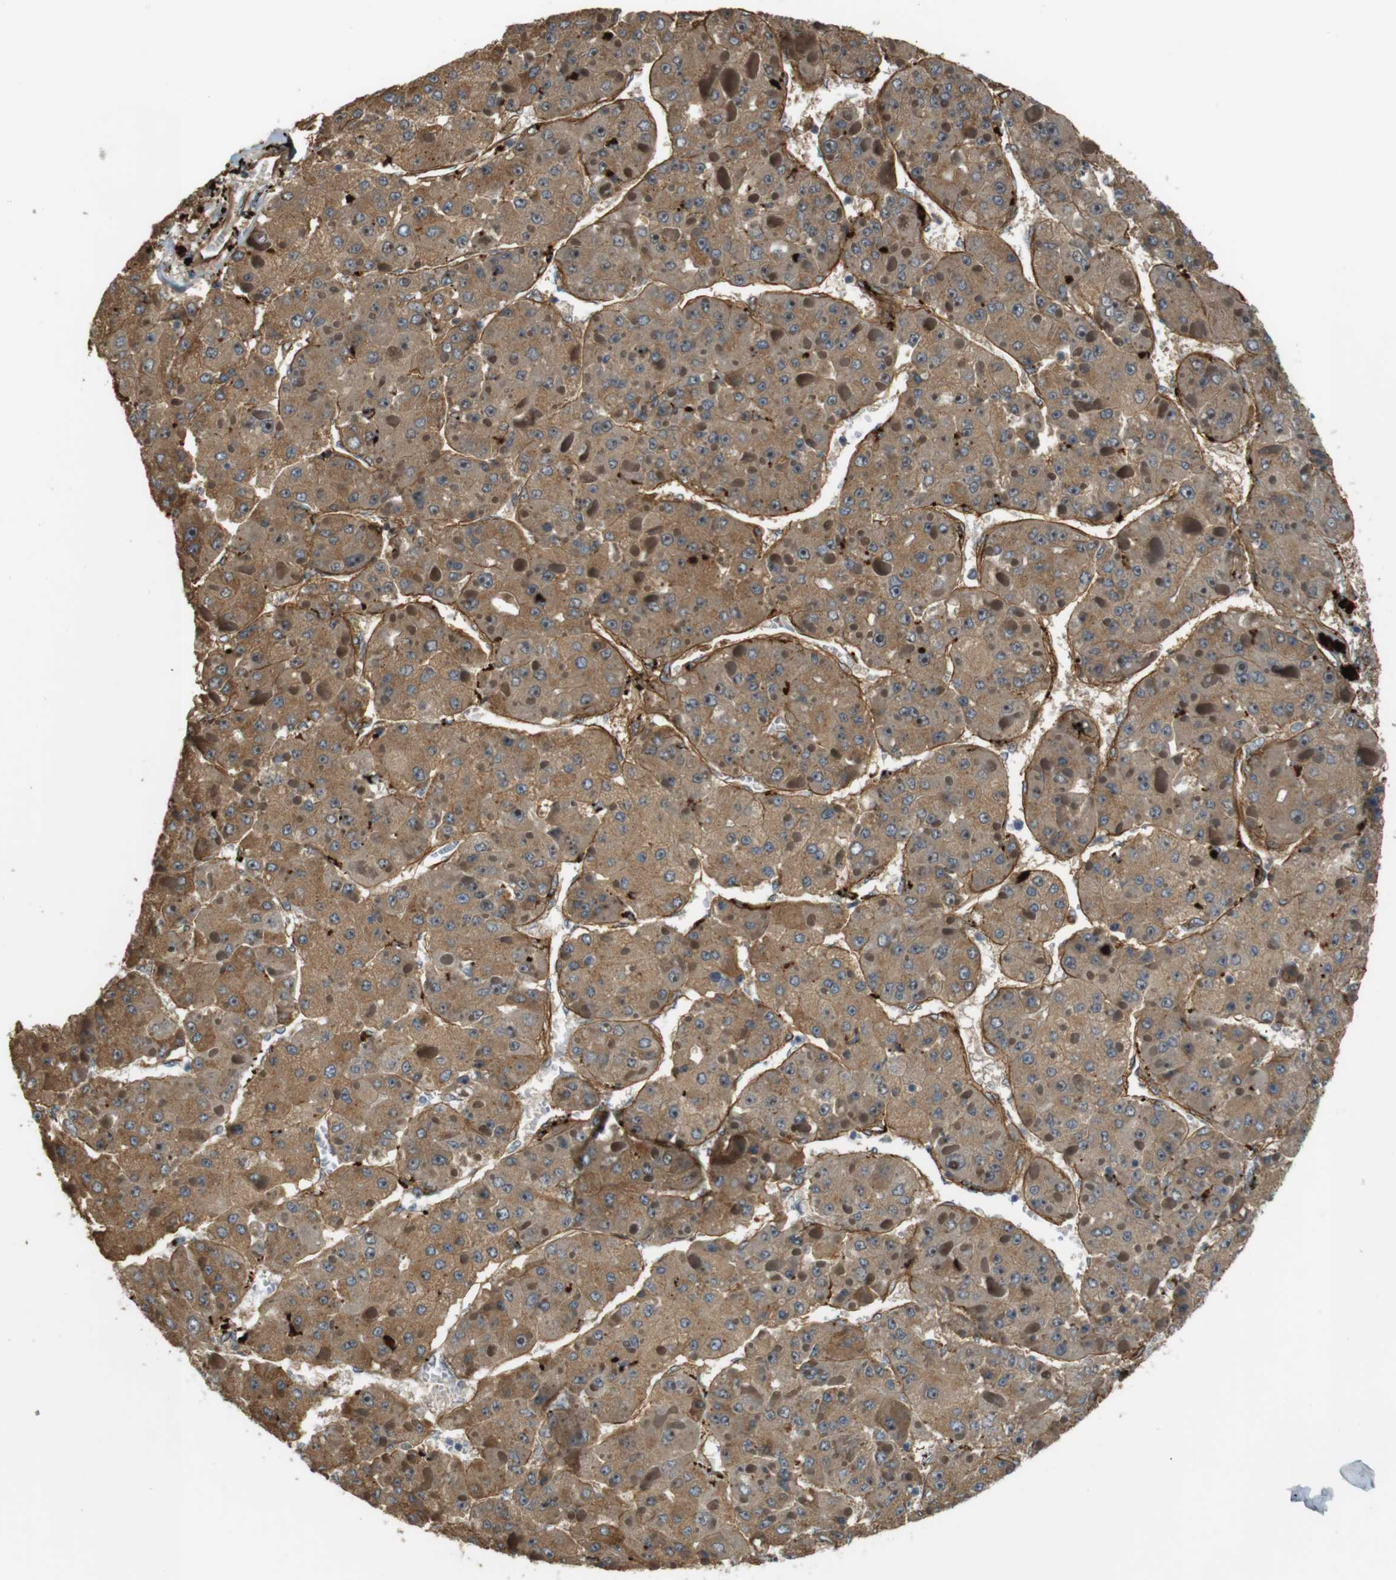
{"staining": {"intensity": "moderate", "quantity": ">75%", "location": "cytoplasmic/membranous"}, "tissue": "liver cancer", "cell_type": "Tumor cells", "image_type": "cancer", "snomed": [{"axis": "morphology", "description": "Carcinoma, Hepatocellular, NOS"}, {"axis": "topography", "description": "Liver"}], "caption": "Liver cancer stained with a brown dye exhibits moderate cytoplasmic/membranous positive staining in about >75% of tumor cells.", "gene": "TSPAN9", "patient": {"sex": "female", "age": 73}}